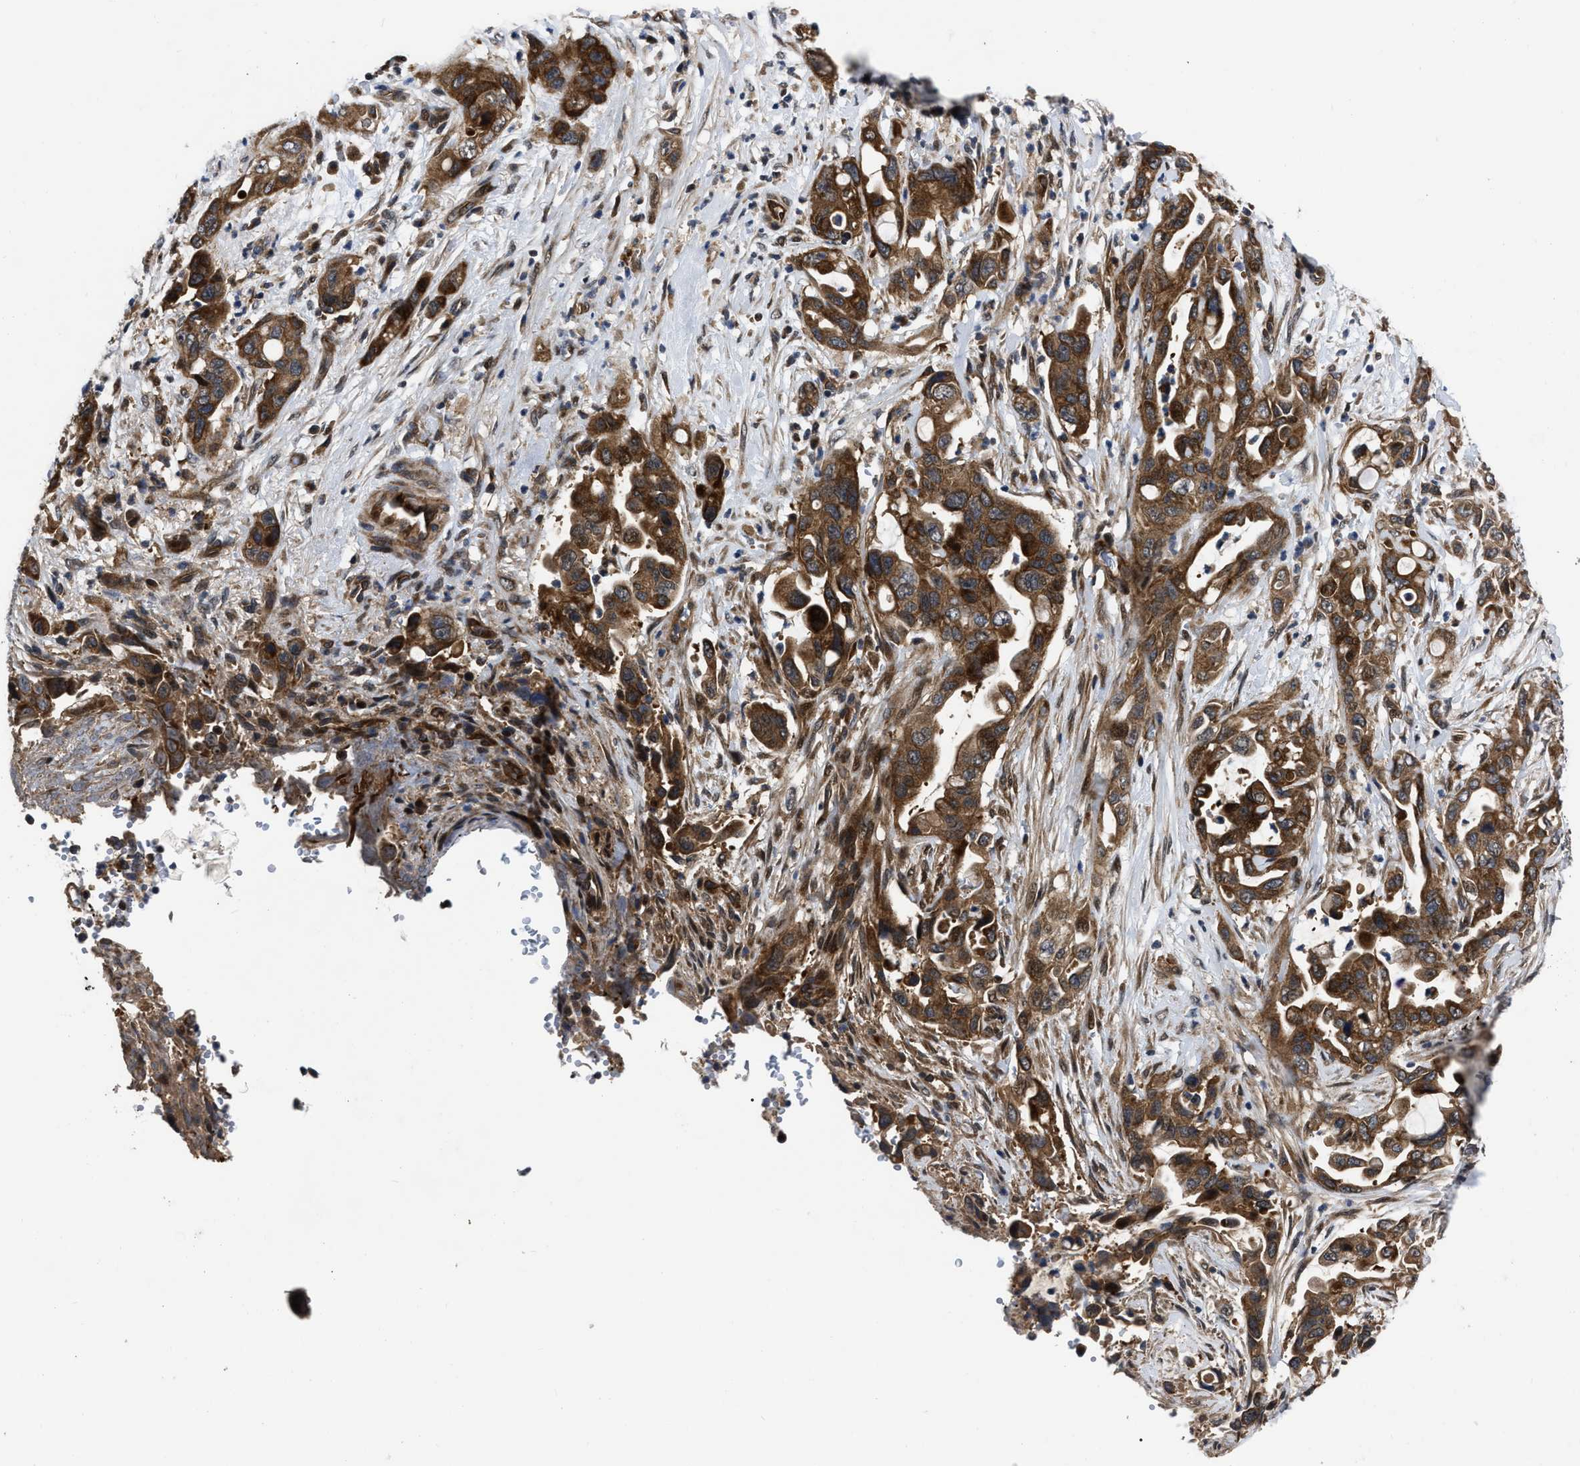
{"staining": {"intensity": "strong", "quantity": ">75%", "location": "cytoplasmic/membranous"}, "tissue": "pancreatic cancer", "cell_type": "Tumor cells", "image_type": "cancer", "snomed": [{"axis": "morphology", "description": "Adenocarcinoma, NOS"}, {"axis": "topography", "description": "Pancreas"}], "caption": "Tumor cells show strong cytoplasmic/membranous positivity in approximately >75% of cells in pancreatic cancer (adenocarcinoma).", "gene": "PPWD1", "patient": {"sex": "female", "age": 70}}